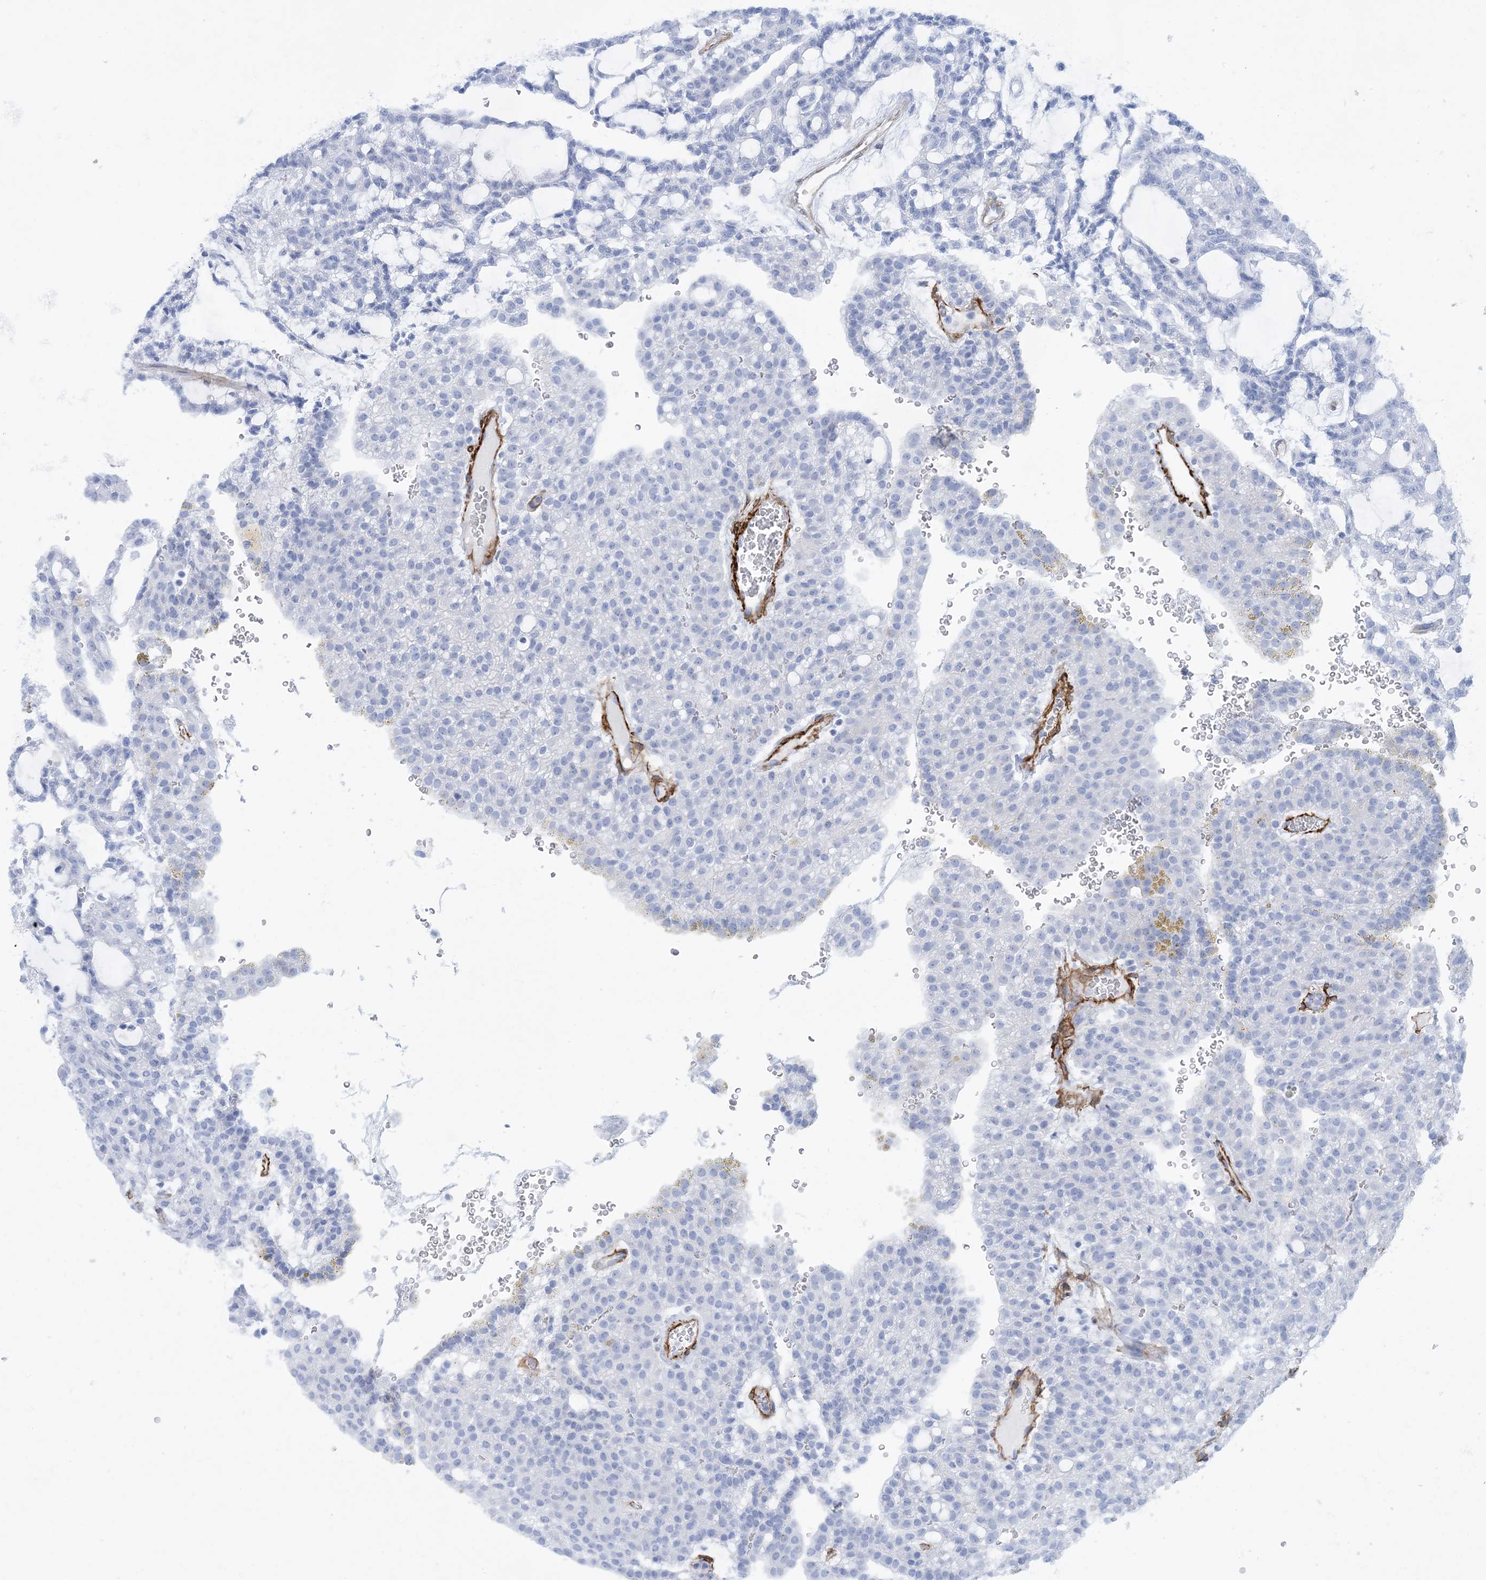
{"staining": {"intensity": "negative", "quantity": "none", "location": "none"}, "tissue": "renal cancer", "cell_type": "Tumor cells", "image_type": "cancer", "snomed": [{"axis": "morphology", "description": "Adenocarcinoma, NOS"}, {"axis": "topography", "description": "Kidney"}], "caption": "Tumor cells show no significant protein positivity in adenocarcinoma (renal).", "gene": "SHANK1", "patient": {"sex": "male", "age": 63}}